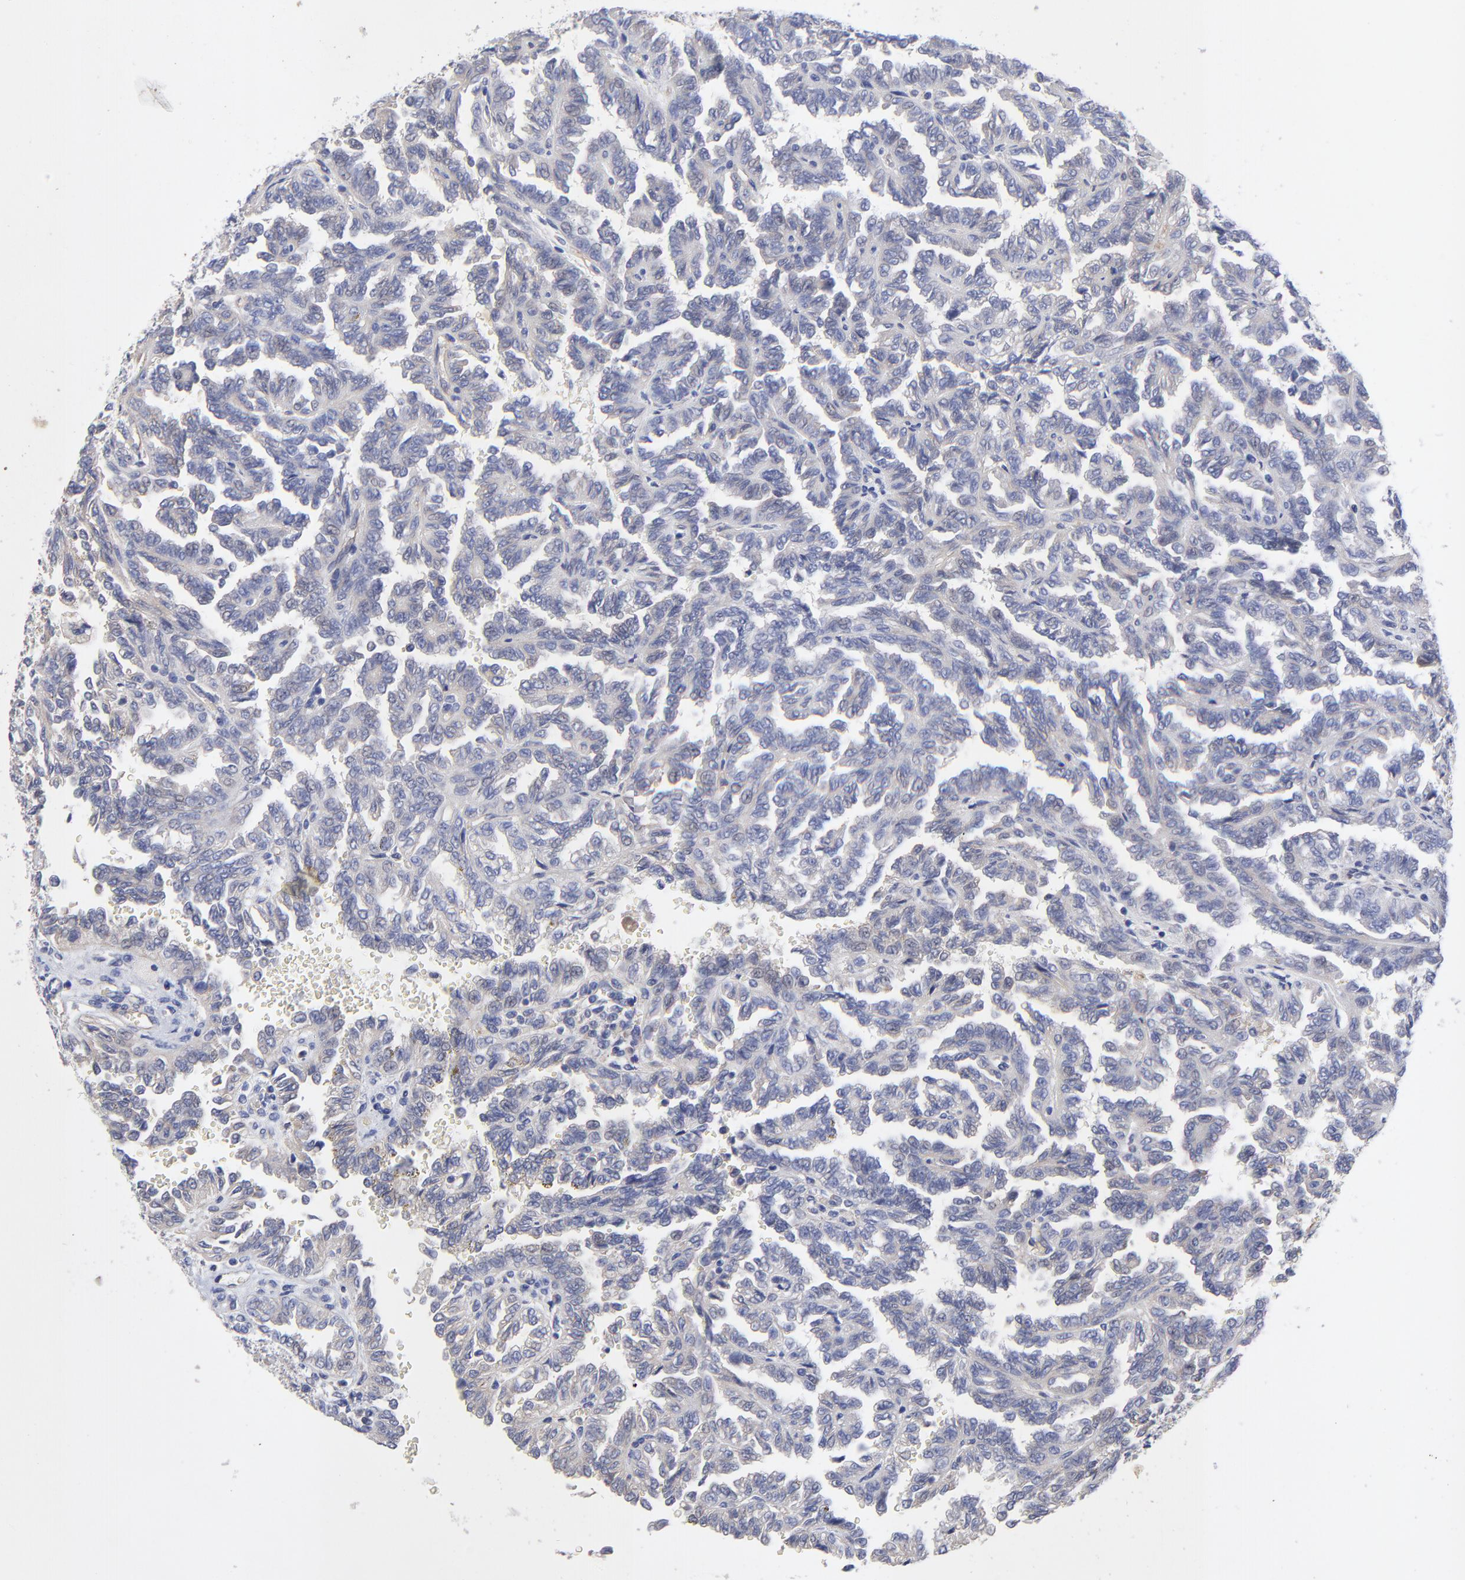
{"staining": {"intensity": "negative", "quantity": "none", "location": "none"}, "tissue": "renal cancer", "cell_type": "Tumor cells", "image_type": "cancer", "snomed": [{"axis": "morphology", "description": "Inflammation, NOS"}, {"axis": "morphology", "description": "Adenocarcinoma, NOS"}, {"axis": "topography", "description": "Kidney"}], "caption": "A high-resolution photomicrograph shows immunohistochemistry (IHC) staining of renal adenocarcinoma, which reveals no significant expression in tumor cells.", "gene": "SULF2", "patient": {"sex": "male", "age": 68}}